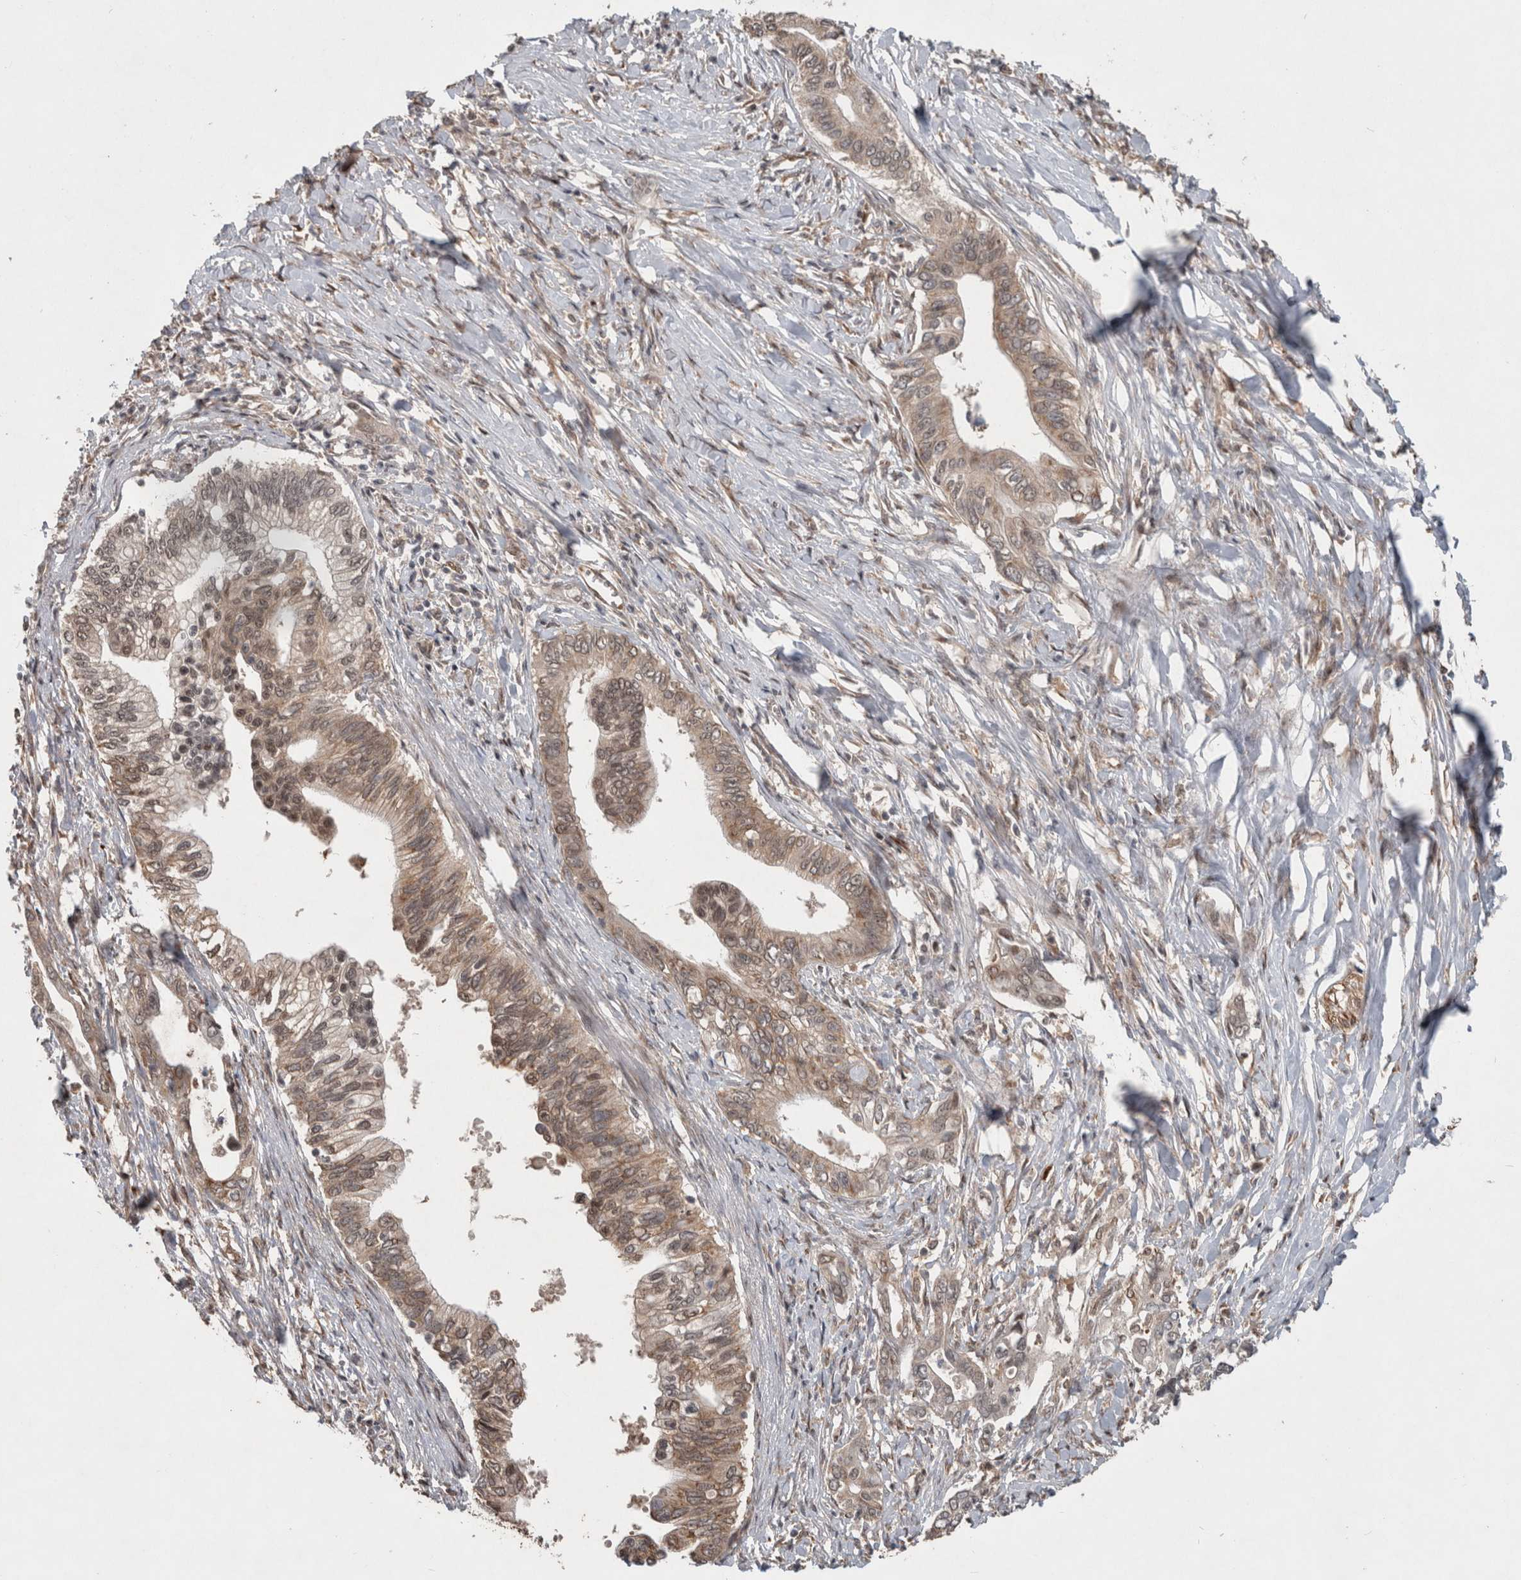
{"staining": {"intensity": "weak", "quantity": ">75%", "location": "cytoplasmic/membranous,nuclear"}, "tissue": "pancreatic cancer", "cell_type": "Tumor cells", "image_type": "cancer", "snomed": [{"axis": "morphology", "description": "Normal tissue, NOS"}, {"axis": "morphology", "description": "Adenocarcinoma, NOS"}, {"axis": "topography", "description": "Pancreas"}, {"axis": "topography", "description": "Peripheral nerve tissue"}], "caption": "Immunohistochemistry of human pancreatic cancer displays low levels of weak cytoplasmic/membranous and nuclear staining in approximately >75% of tumor cells. The protein is shown in brown color, while the nuclei are stained blue.", "gene": "GIMAP6", "patient": {"sex": "male", "age": 59}}